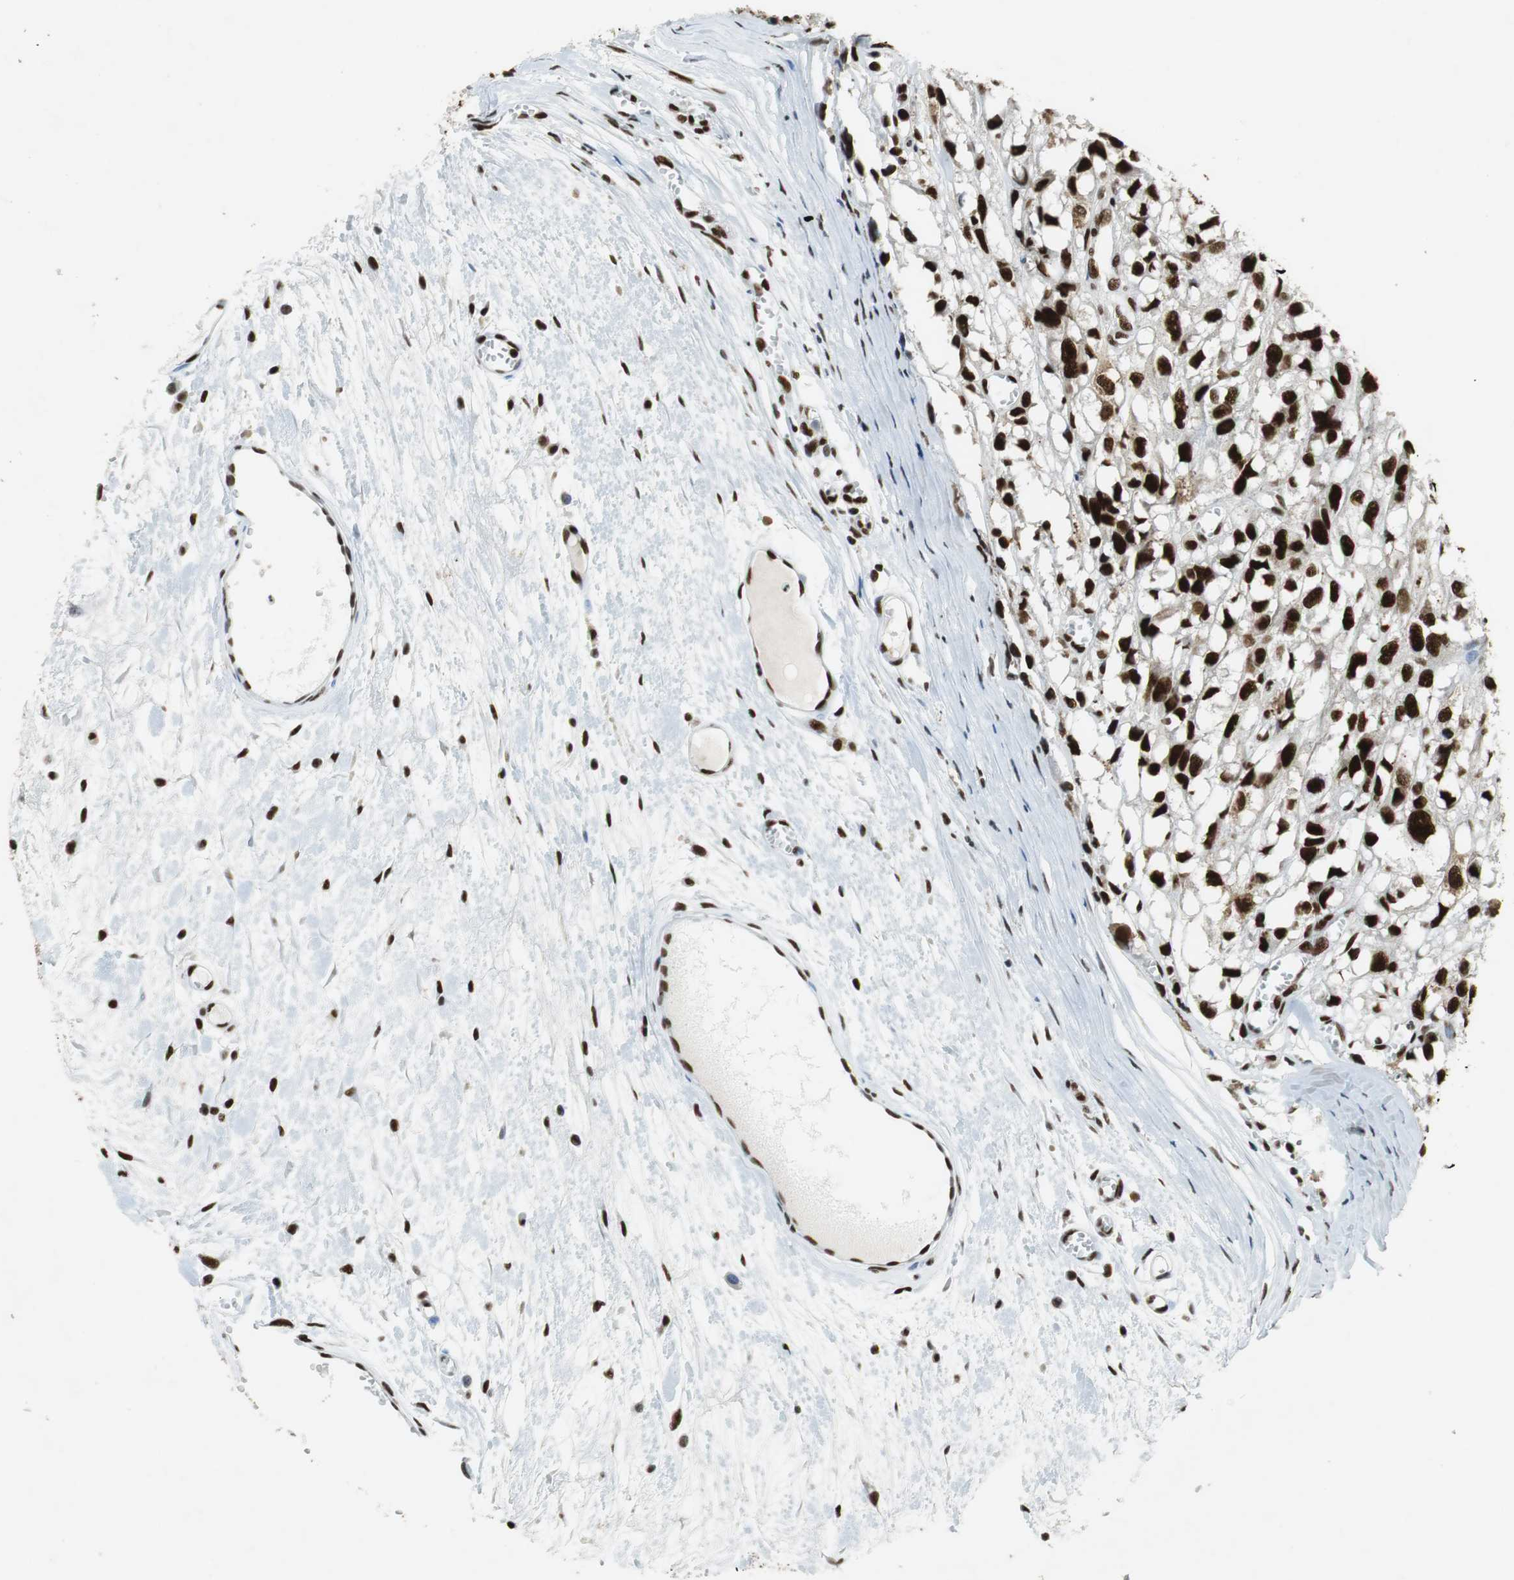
{"staining": {"intensity": "strong", "quantity": ">75%", "location": "nuclear"}, "tissue": "melanoma", "cell_type": "Tumor cells", "image_type": "cancer", "snomed": [{"axis": "morphology", "description": "Malignant melanoma, Metastatic site"}, {"axis": "topography", "description": "Lymph node"}], "caption": "Strong nuclear staining for a protein is identified in approximately >75% of tumor cells of melanoma using immunohistochemistry.", "gene": "PRKDC", "patient": {"sex": "male", "age": 59}}